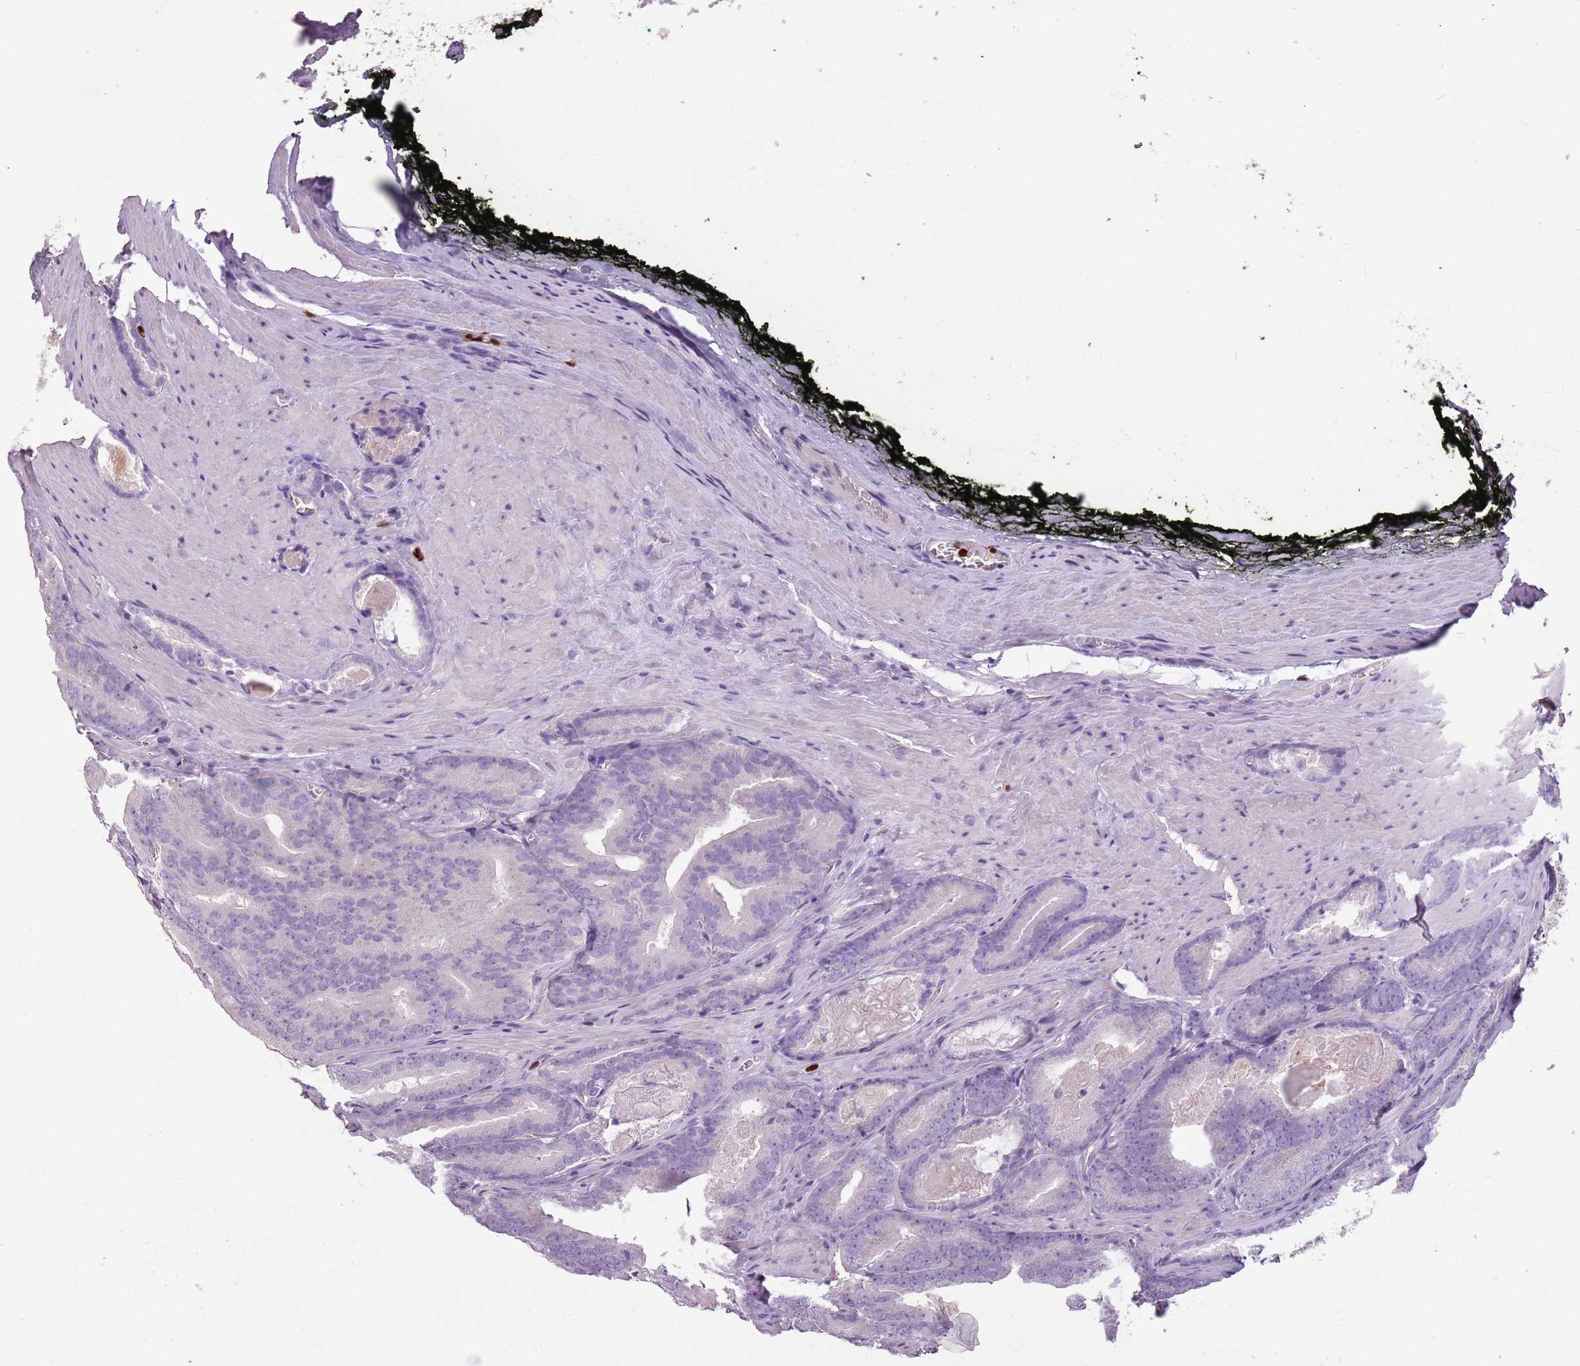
{"staining": {"intensity": "negative", "quantity": "none", "location": "none"}, "tissue": "prostate cancer", "cell_type": "Tumor cells", "image_type": "cancer", "snomed": [{"axis": "morphology", "description": "Adenocarcinoma, High grade"}, {"axis": "topography", "description": "Prostate"}], "caption": "This is an immunohistochemistry (IHC) photomicrograph of prostate adenocarcinoma (high-grade). There is no expression in tumor cells.", "gene": "CELF6", "patient": {"sex": "male", "age": 66}}